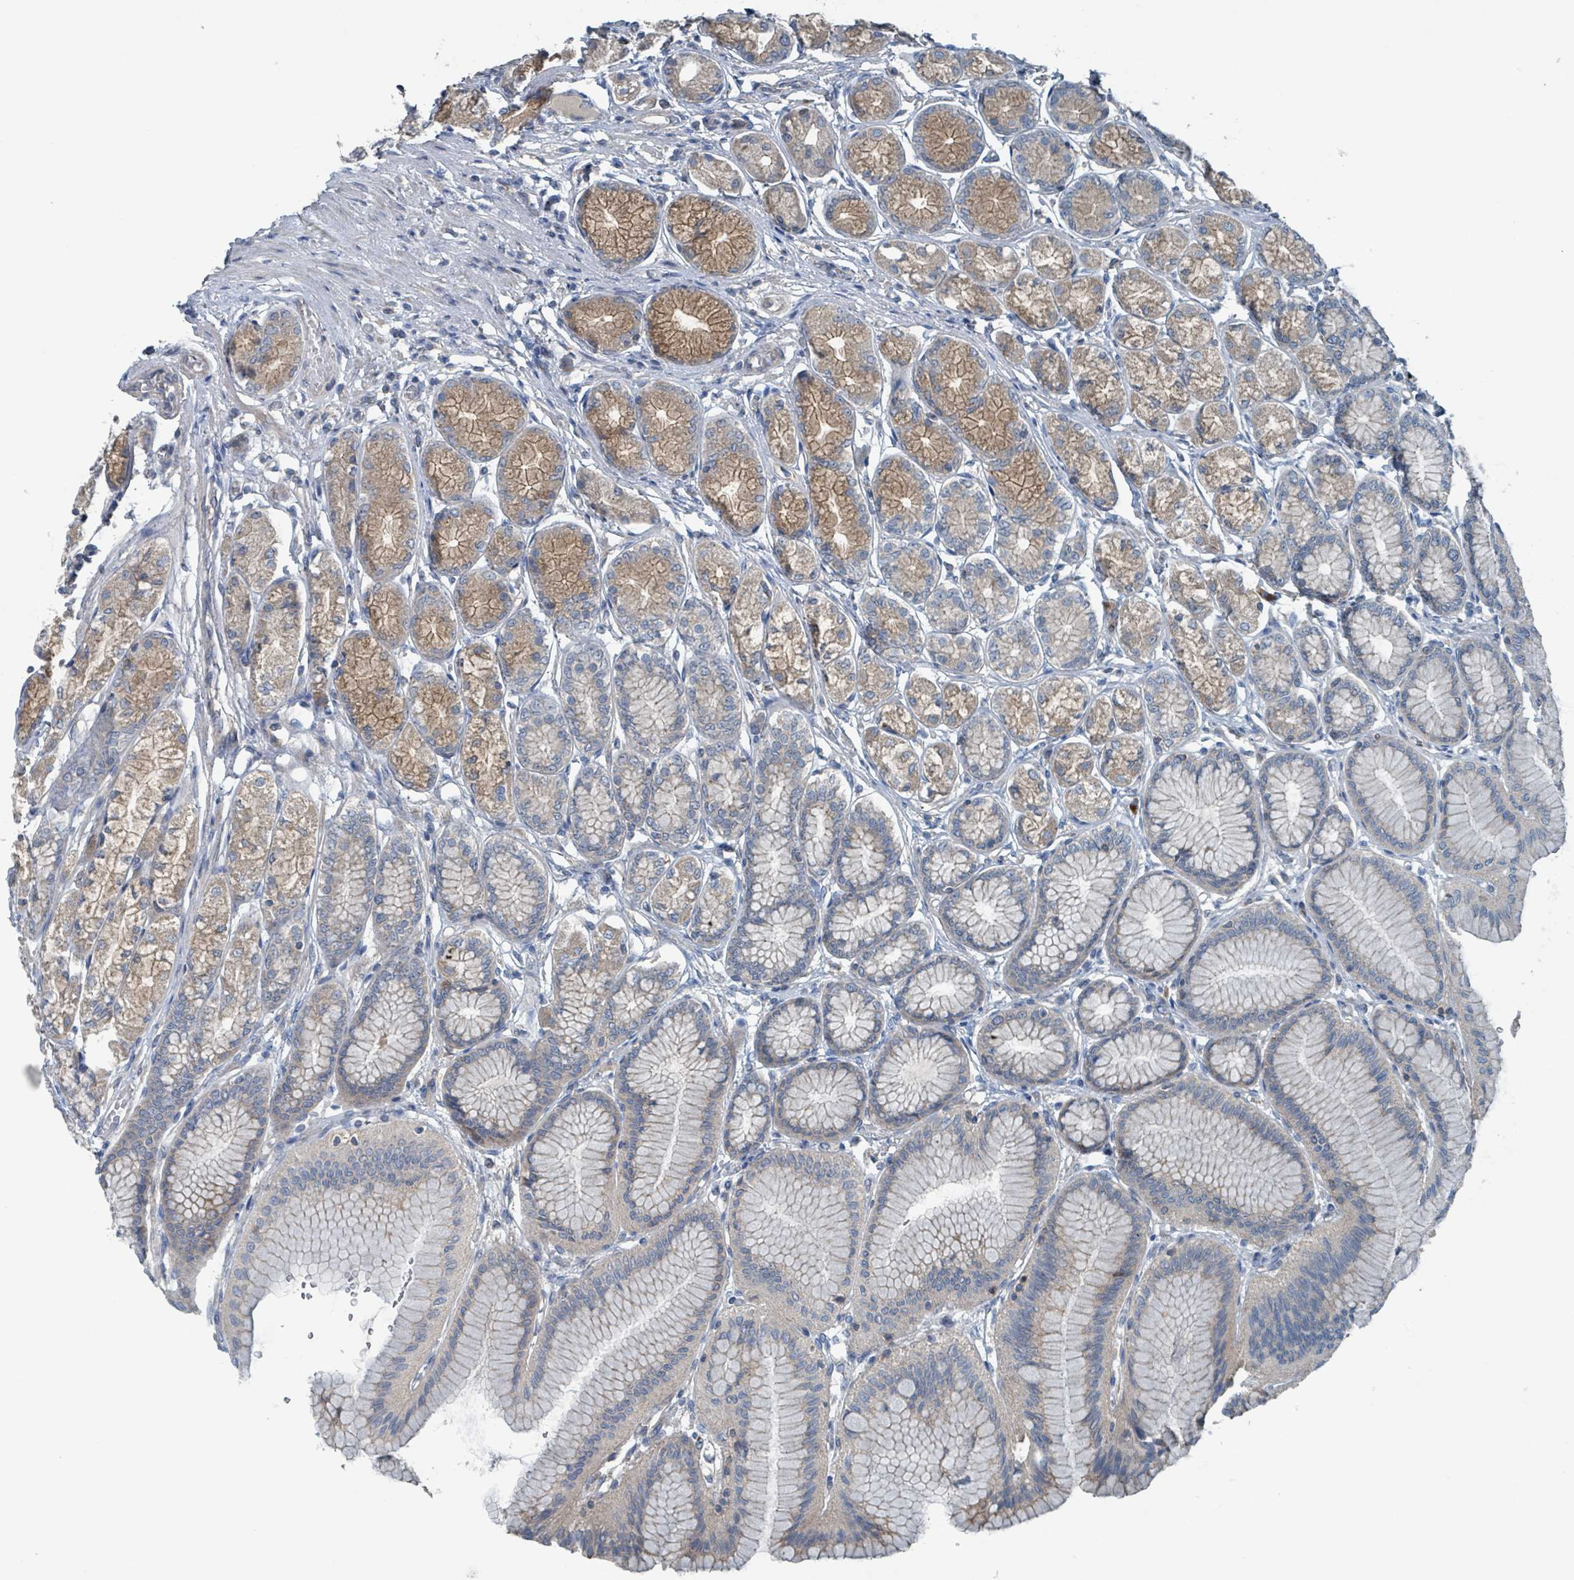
{"staining": {"intensity": "moderate", "quantity": "<25%", "location": "cytoplasmic/membranous"}, "tissue": "stomach", "cell_type": "Glandular cells", "image_type": "normal", "snomed": [{"axis": "morphology", "description": "Normal tissue, NOS"}, {"axis": "morphology", "description": "Adenocarcinoma, NOS"}, {"axis": "morphology", "description": "Adenocarcinoma, High grade"}, {"axis": "topography", "description": "Stomach, upper"}, {"axis": "topography", "description": "Stomach"}], "caption": "Glandular cells exhibit low levels of moderate cytoplasmic/membranous staining in approximately <25% of cells in unremarkable human stomach. The staining was performed using DAB to visualize the protein expression in brown, while the nuclei were stained in blue with hematoxylin (Magnification: 20x).", "gene": "ACBD4", "patient": {"sex": "female", "age": 65}}